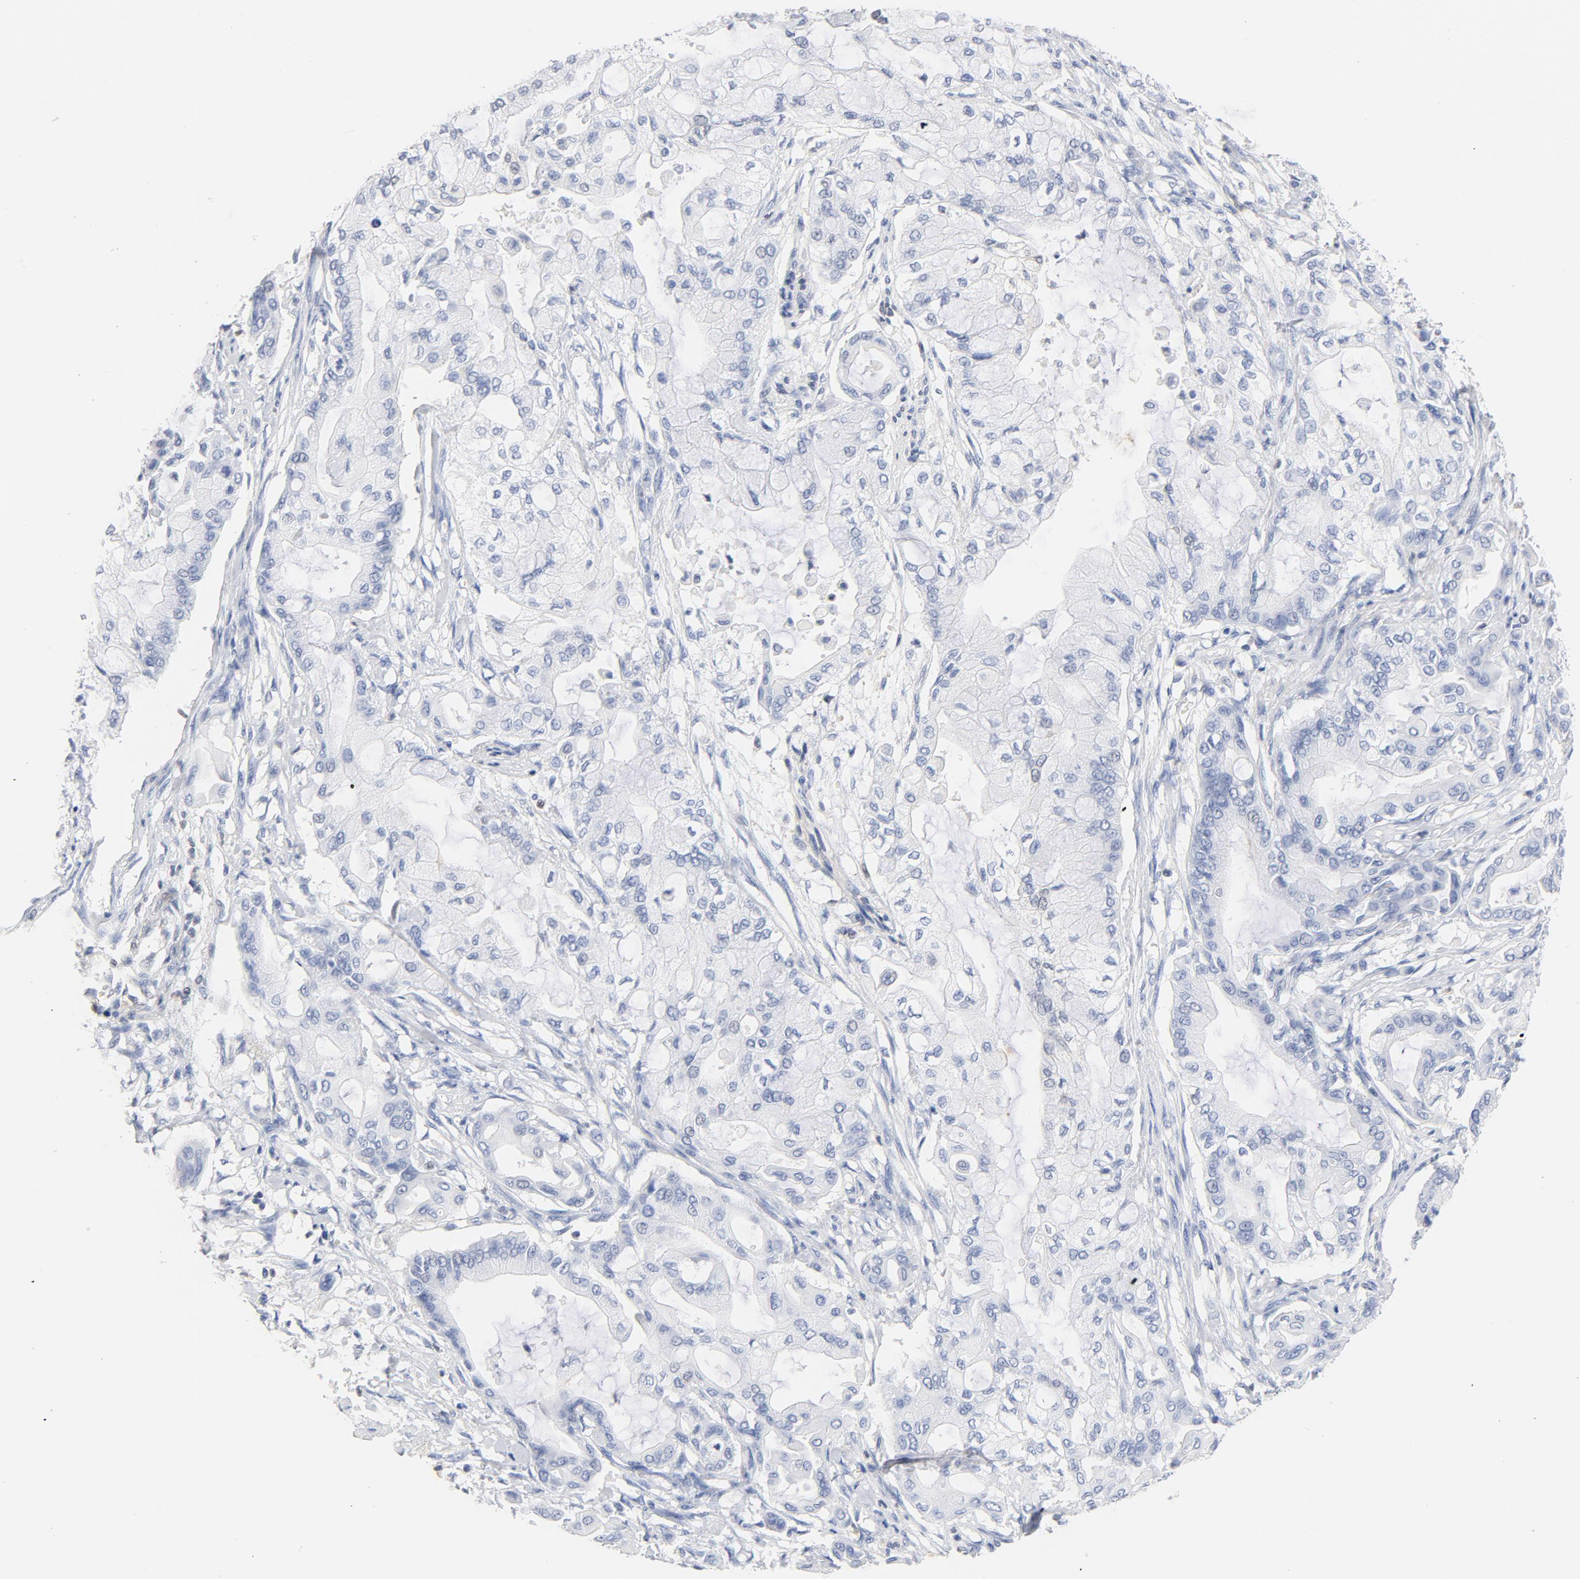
{"staining": {"intensity": "negative", "quantity": "none", "location": "none"}, "tissue": "pancreatic cancer", "cell_type": "Tumor cells", "image_type": "cancer", "snomed": [{"axis": "morphology", "description": "Adenocarcinoma, NOS"}, {"axis": "morphology", "description": "Adenocarcinoma, metastatic, NOS"}, {"axis": "topography", "description": "Lymph node"}, {"axis": "topography", "description": "Pancreas"}, {"axis": "topography", "description": "Duodenum"}], "caption": "Immunohistochemical staining of pancreatic adenocarcinoma shows no significant expression in tumor cells.", "gene": "CDKN1B", "patient": {"sex": "female", "age": 64}}